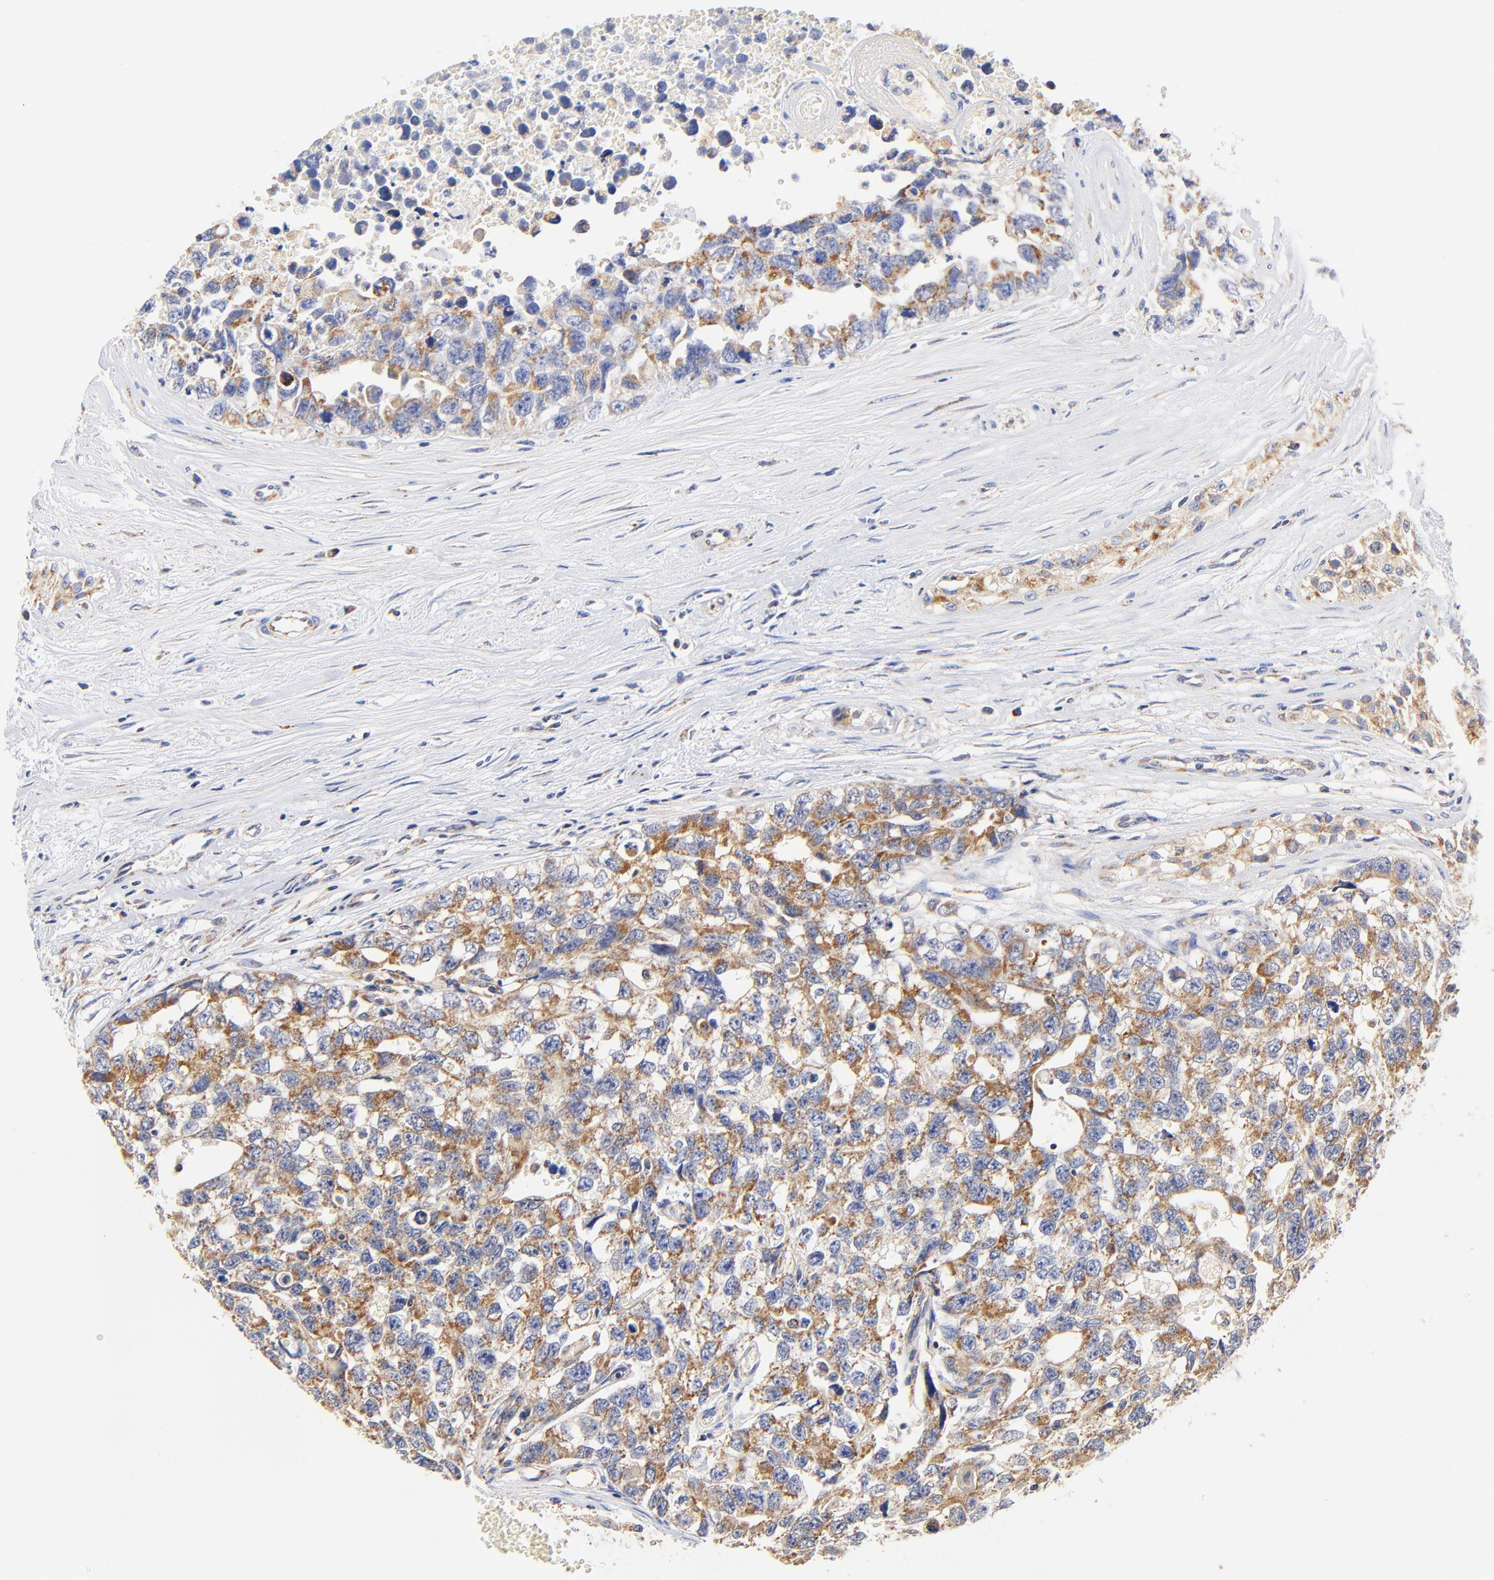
{"staining": {"intensity": "moderate", "quantity": ">75%", "location": "cytoplasmic/membranous"}, "tissue": "testis cancer", "cell_type": "Tumor cells", "image_type": "cancer", "snomed": [{"axis": "morphology", "description": "Carcinoma, Embryonal, NOS"}, {"axis": "topography", "description": "Testis"}], "caption": "Testis embryonal carcinoma stained for a protein shows moderate cytoplasmic/membranous positivity in tumor cells.", "gene": "ATP5F1D", "patient": {"sex": "male", "age": 31}}